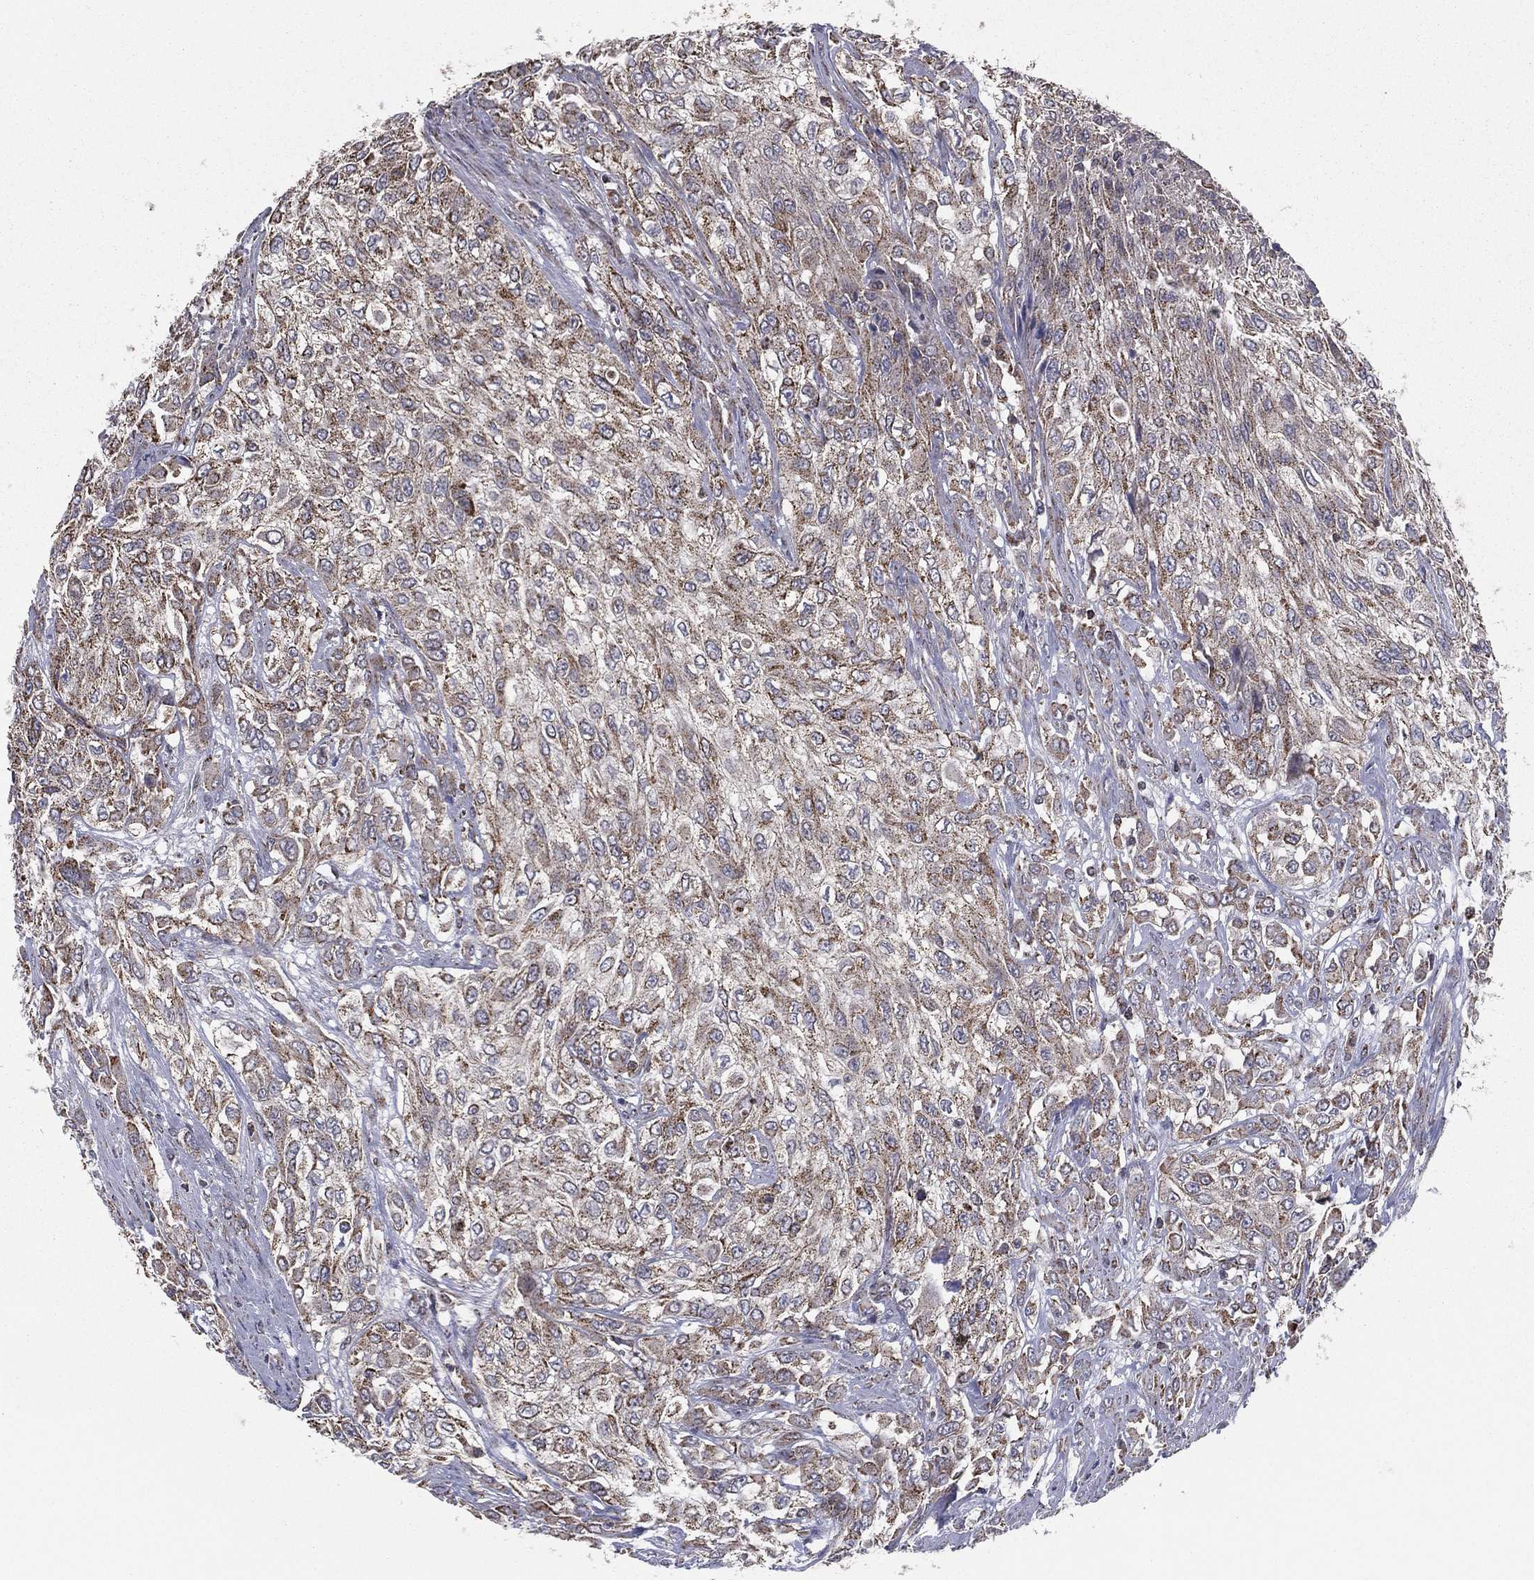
{"staining": {"intensity": "weak", "quantity": ">75%", "location": "cytoplasmic/membranous"}, "tissue": "urothelial cancer", "cell_type": "Tumor cells", "image_type": "cancer", "snomed": [{"axis": "morphology", "description": "Urothelial carcinoma, High grade"}, {"axis": "topography", "description": "Urinary bladder"}], "caption": "The photomicrograph shows a brown stain indicating the presence of a protein in the cytoplasmic/membranous of tumor cells in high-grade urothelial carcinoma.", "gene": "RIGI", "patient": {"sex": "male", "age": 57}}